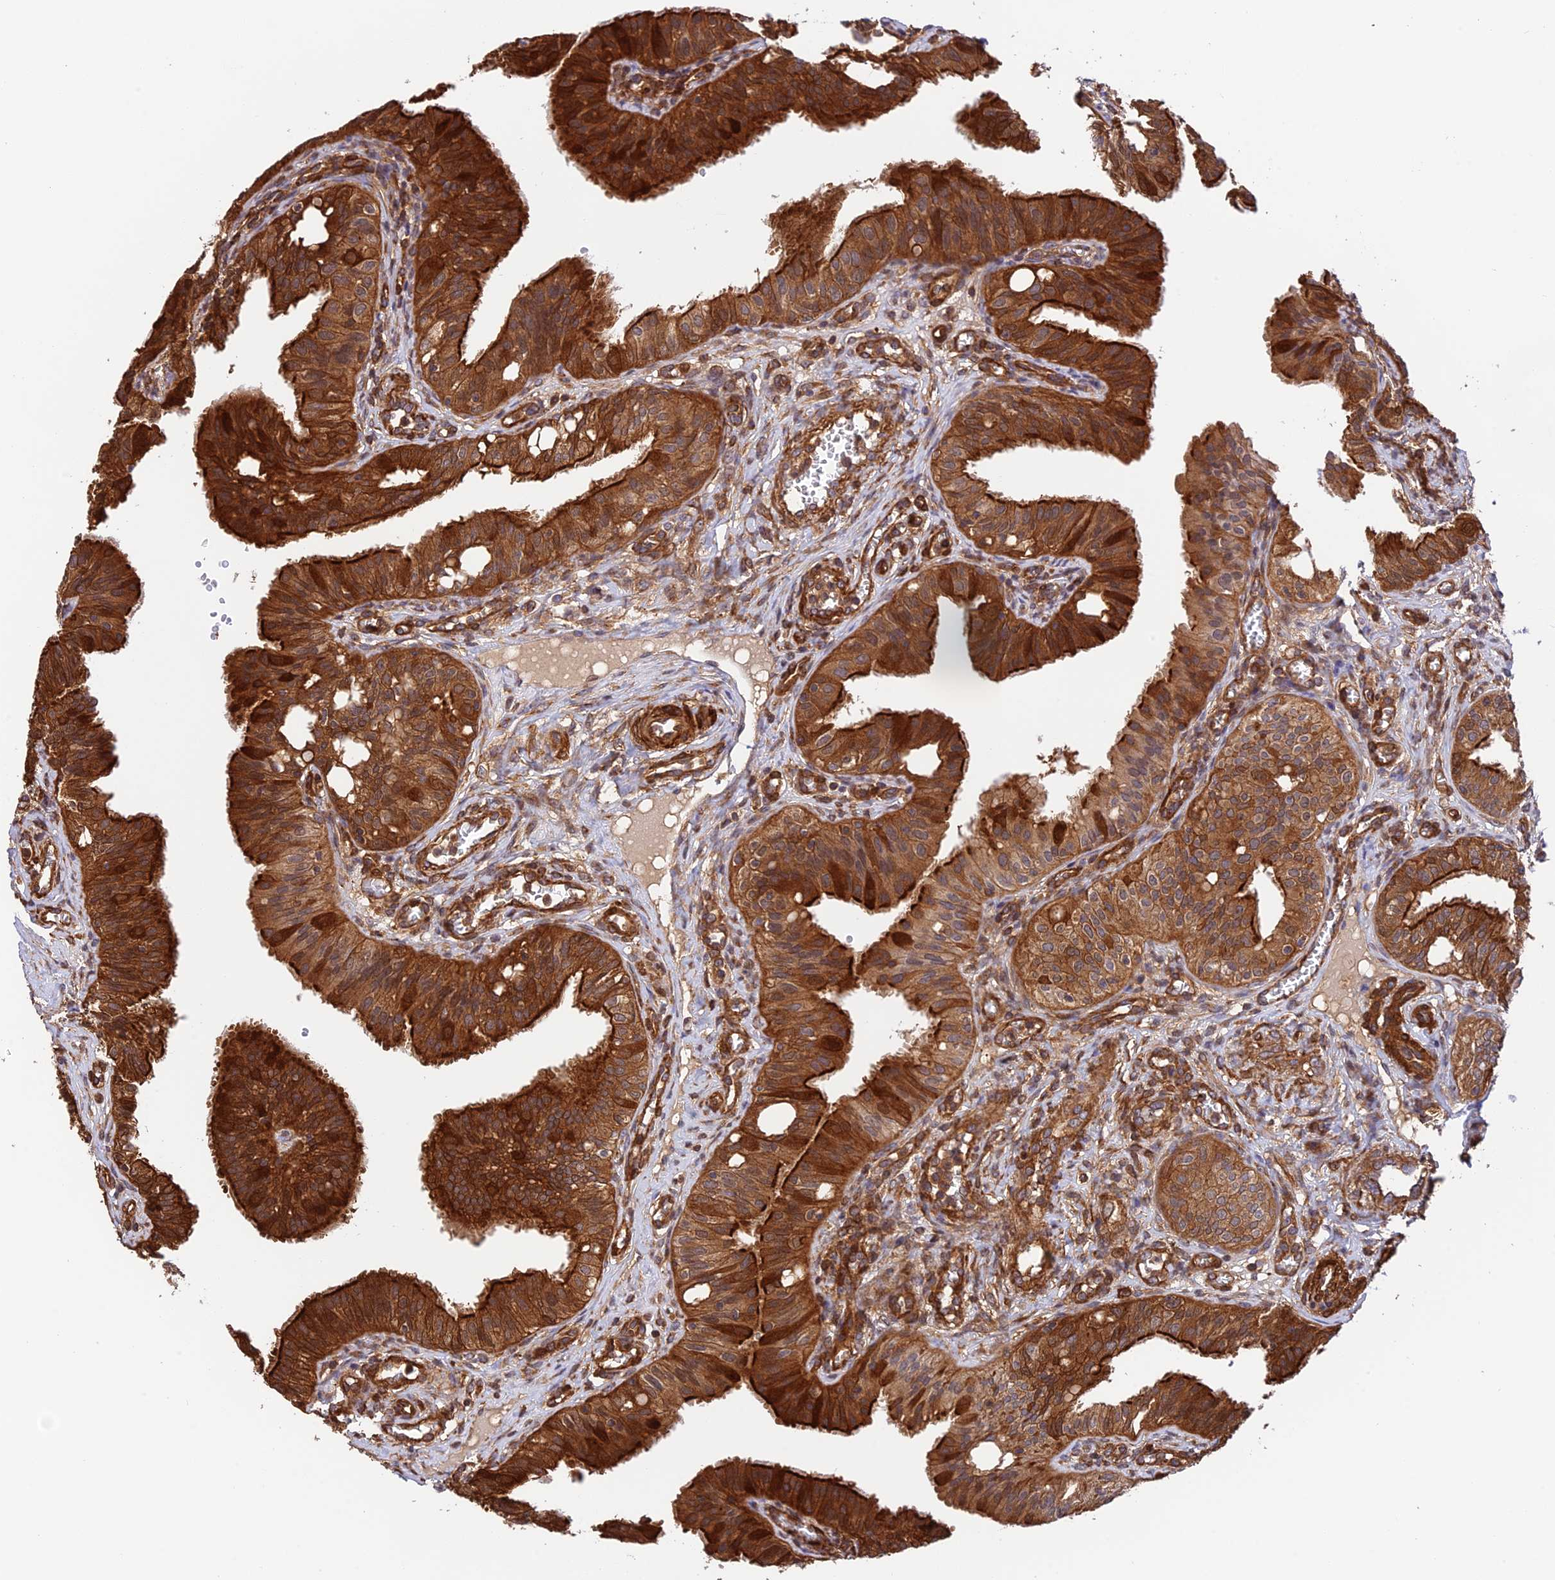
{"staining": {"intensity": "strong", "quantity": ">75%", "location": "cytoplasmic/membranous"}, "tissue": "fallopian tube", "cell_type": "Glandular cells", "image_type": "normal", "snomed": [{"axis": "morphology", "description": "Normal tissue, NOS"}, {"axis": "topography", "description": "Fallopian tube"}, {"axis": "topography", "description": "Ovary"}], "caption": "A brown stain shows strong cytoplasmic/membranous staining of a protein in glandular cells of normal human fallopian tube. (DAB (3,3'-diaminobenzidine) = brown stain, brightfield microscopy at high magnification).", "gene": "EVI5L", "patient": {"sex": "female", "age": 42}}